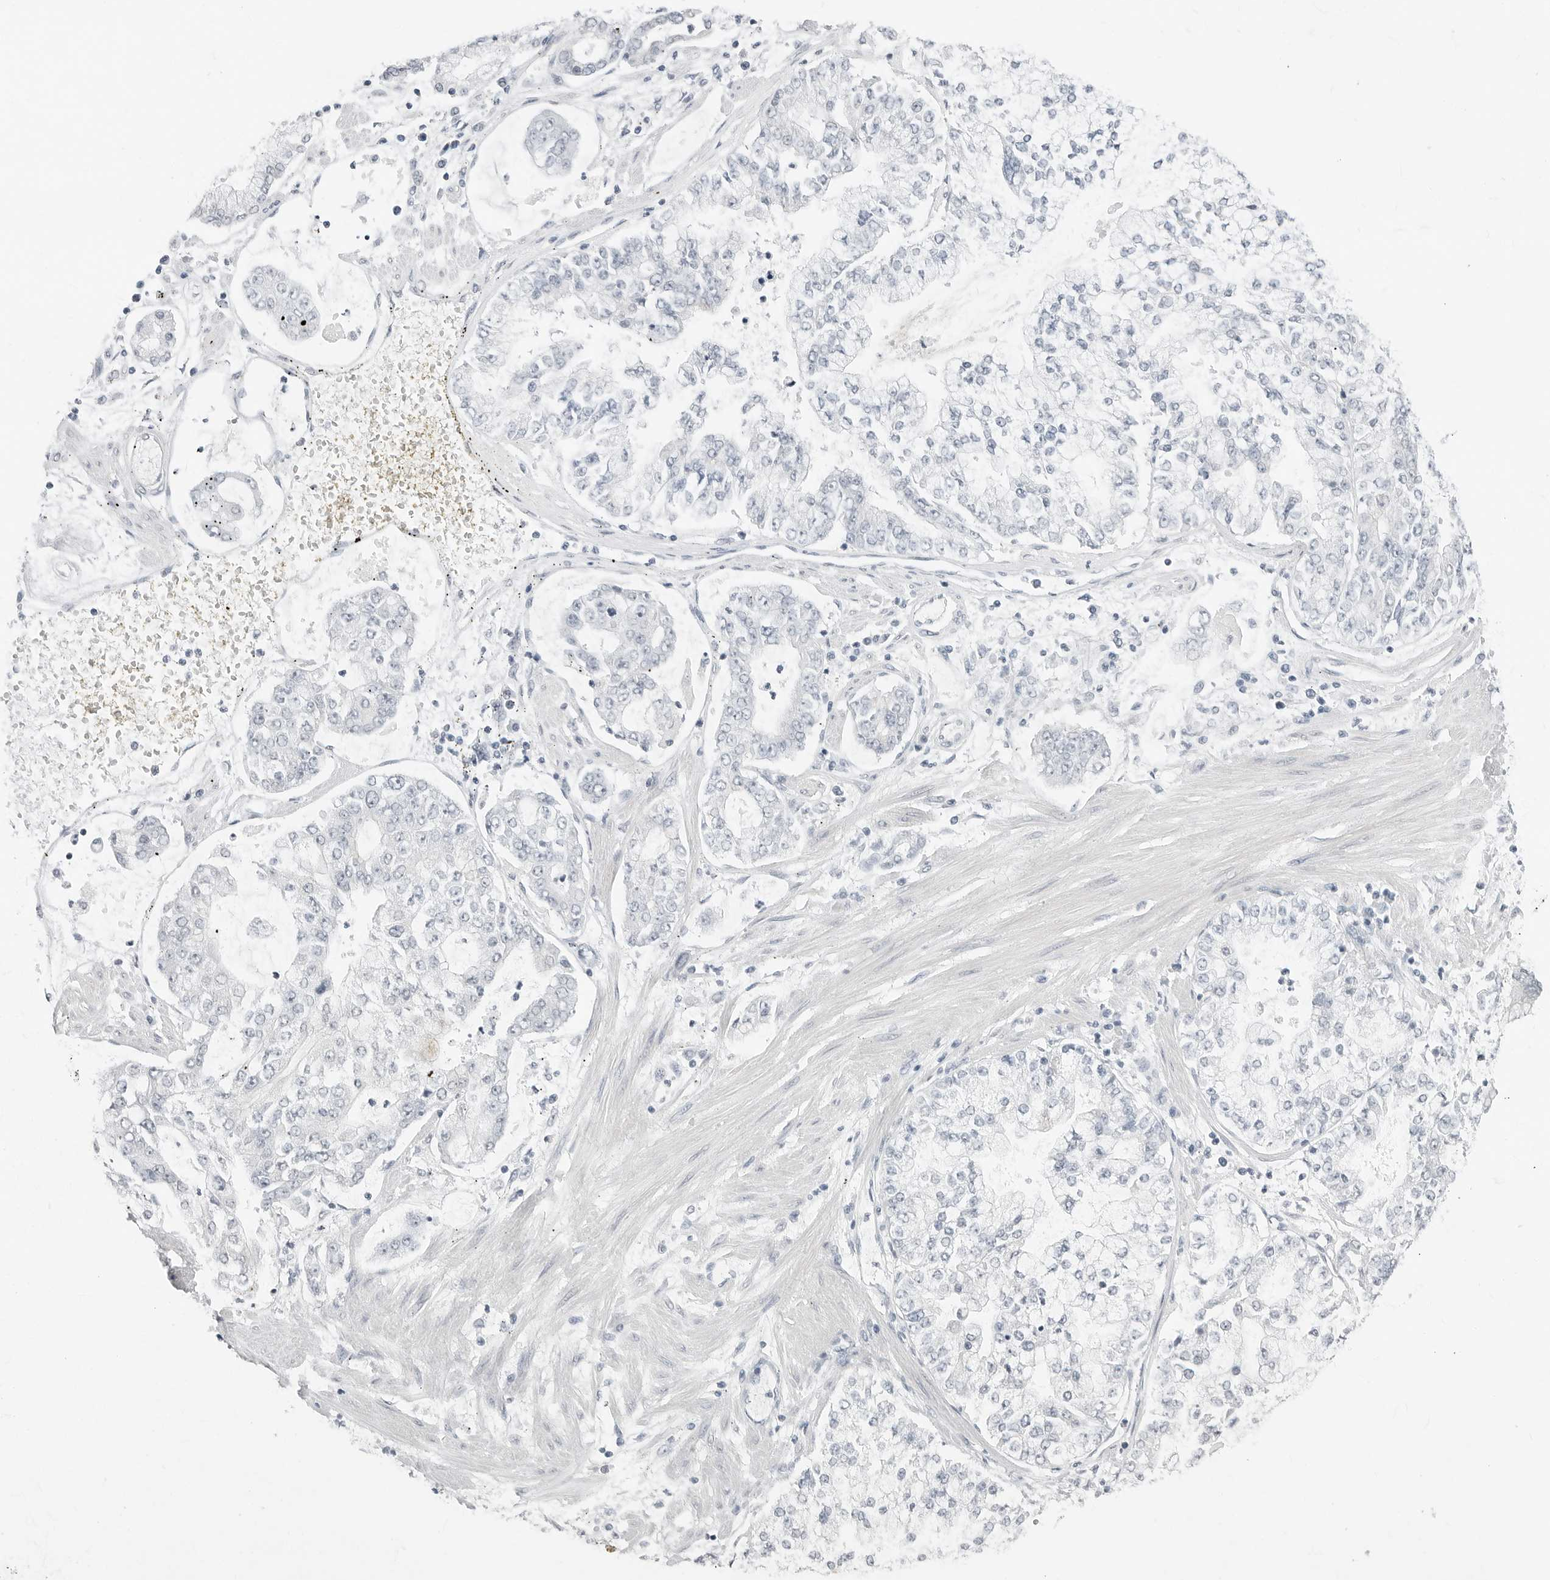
{"staining": {"intensity": "negative", "quantity": "none", "location": "none"}, "tissue": "stomach cancer", "cell_type": "Tumor cells", "image_type": "cancer", "snomed": [{"axis": "morphology", "description": "Adenocarcinoma, NOS"}, {"axis": "topography", "description": "Stomach"}], "caption": "A micrograph of human adenocarcinoma (stomach) is negative for staining in tumor cells.", "gene": "XIRP1", "patient": {"sex": "male", "age": 76}}